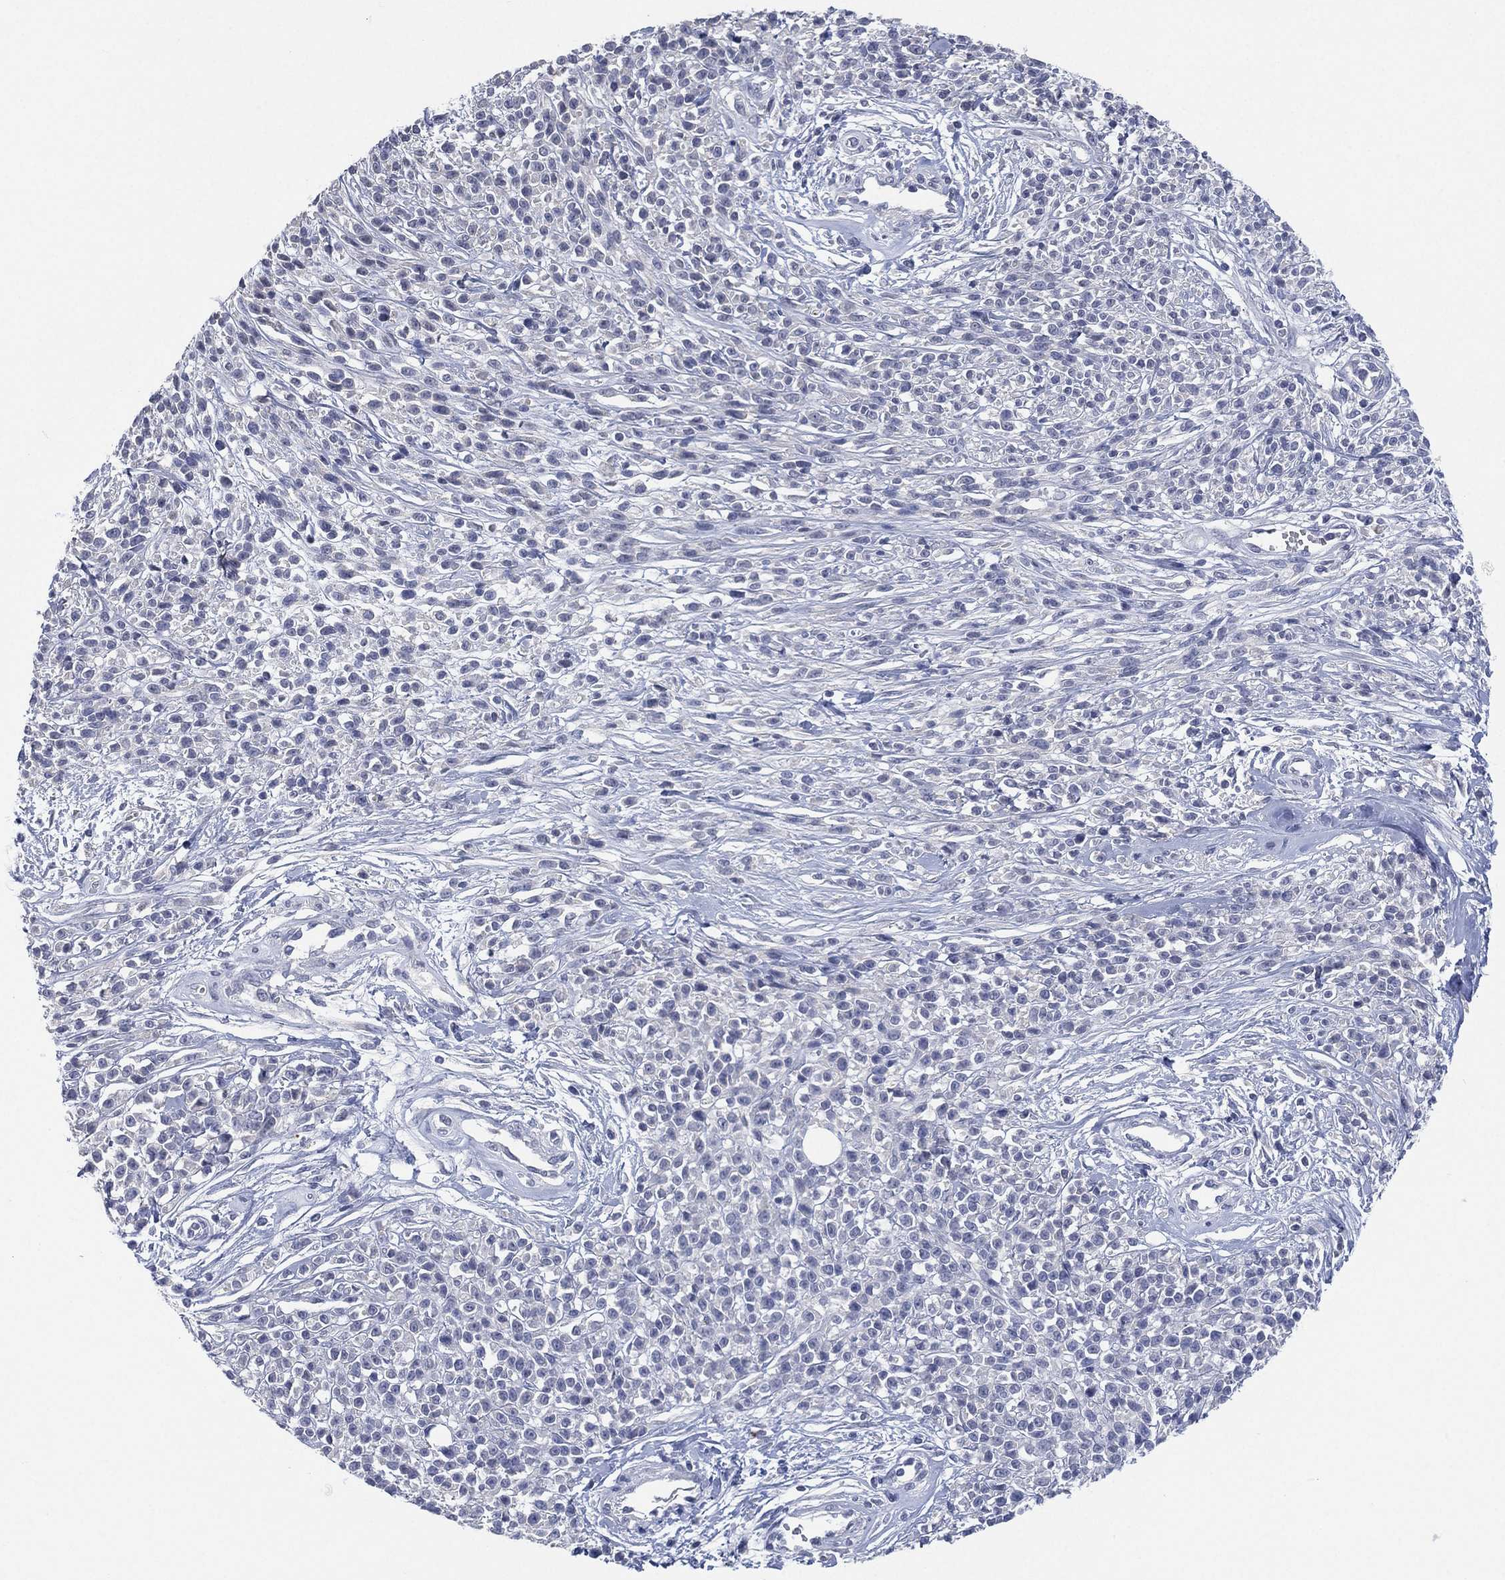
{"staining": {"intensity": "negative", "quantity": "none", "location": "none"}, "tissue": "melanoma", "cell_type": "Tumor cells", "image_type": "cancer", "snomed": [{"axis": "morphology", "description": "Malignant melanoma, NOS"}, {"axis": "topography", "description": "Skin"}, {"axis": "topography", "description": "Skin of trunk"}], "caption": "Immunohistochemistry (IHC) photomicrograph of malignant melanoma stained for a protein (brown), which displays no expression in tumor cells.", "gene": "KRT35", "patient": {"sex": "male", "age": 74}}